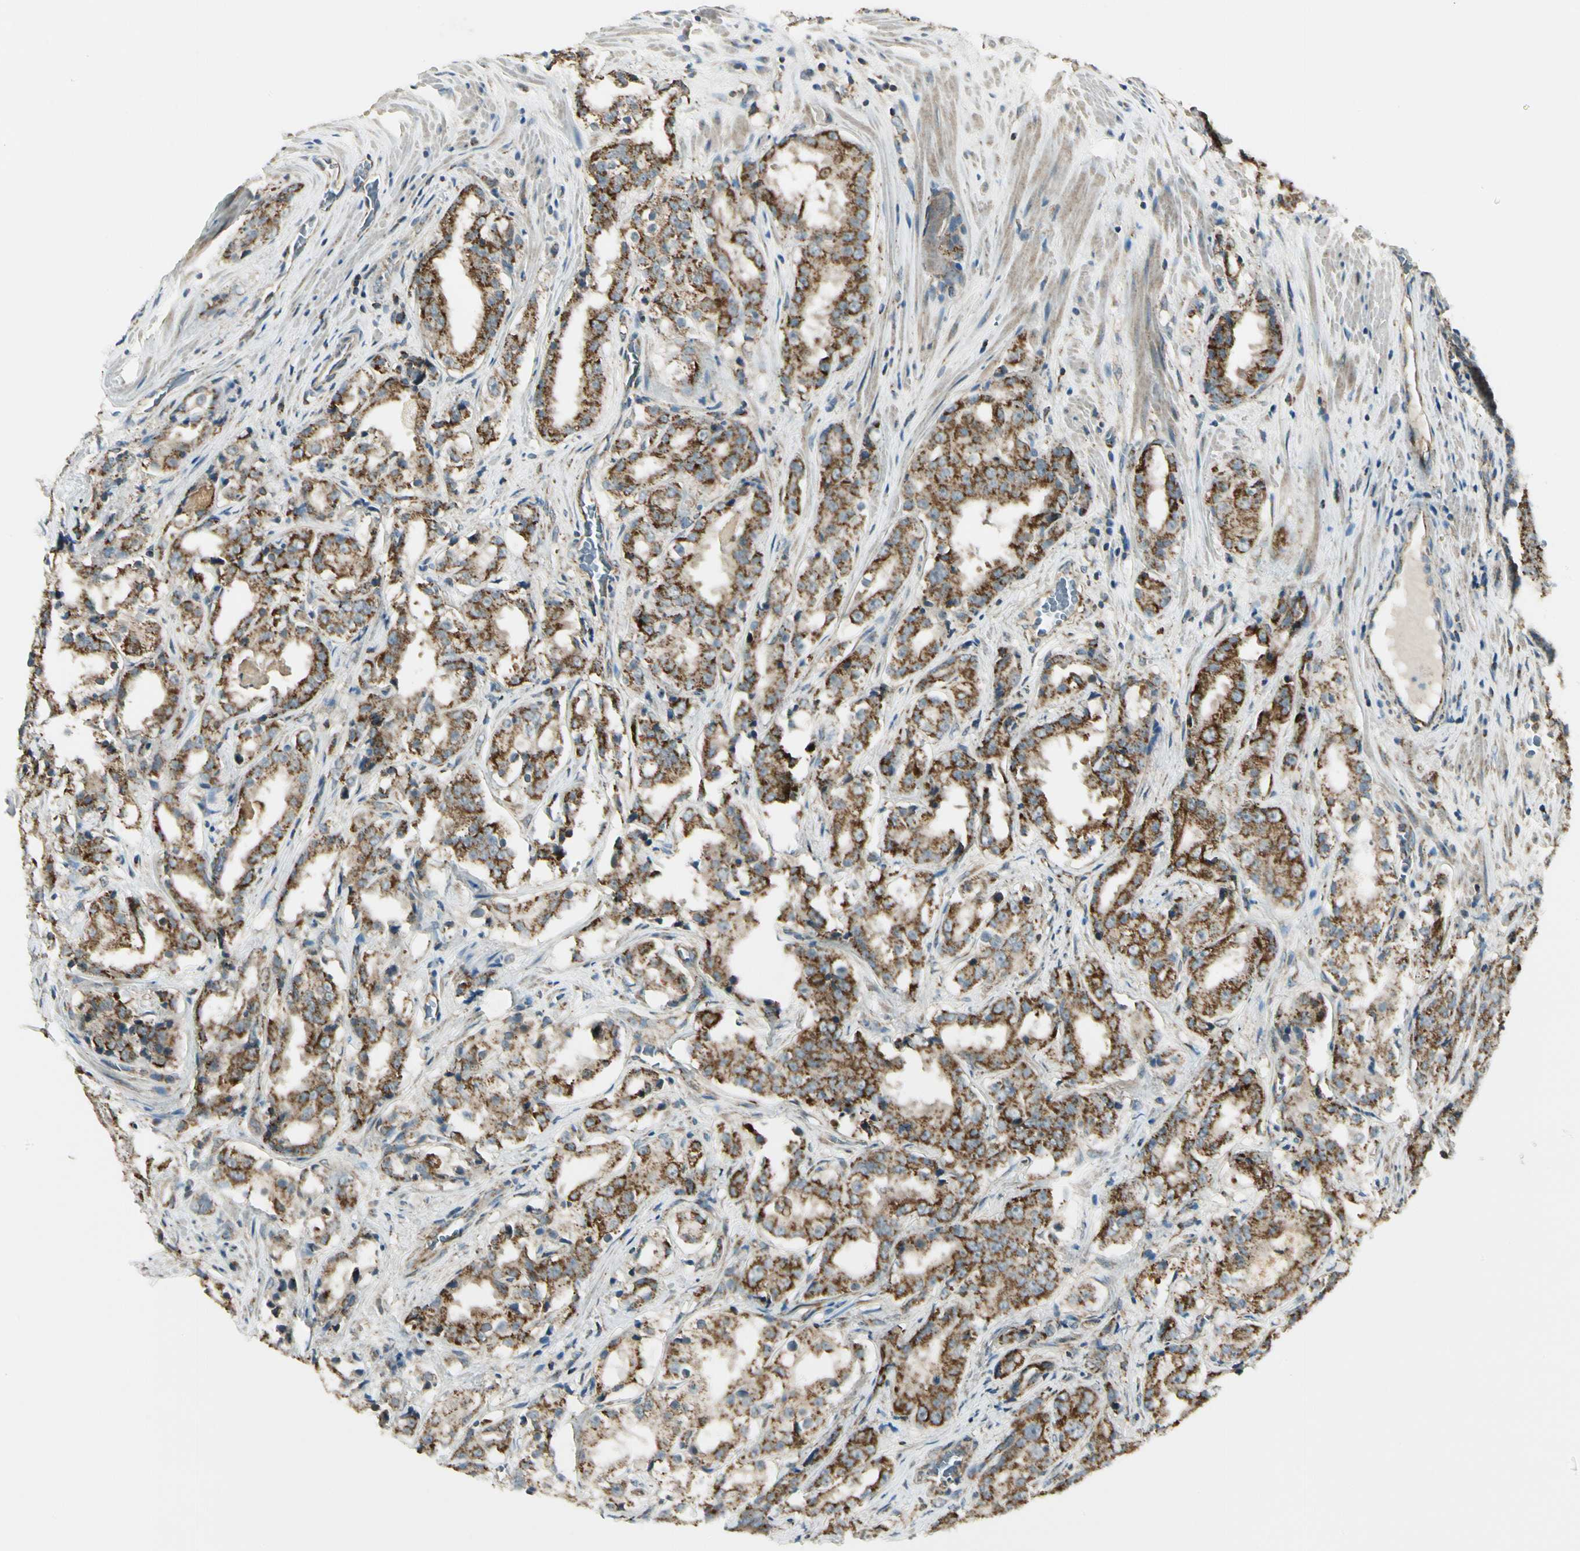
{"staining": {"intensity": "strong", "quantity": ">75%", "location": "cytoplasmic/membranous"}, "tissue": "prostate cancer", "cell_type": "Tumor cells", "image_type": "cancer", "snomed": [{"axis": "morphology", "description": "Adenocarcinoma, High grade"}, {"axis": "topography", "description": "Prostate"}], "caption": "Immunohistochemistry (IHC) (DAB) staining of prostate cancer (adenocarcinoma (high-grade)) exhibits strong cytoplasmic/membranous protein positivity in approximately >75% of tumor cells.", "gene": "EPHB3", "patient": {"sex": "male", "age": 73}}